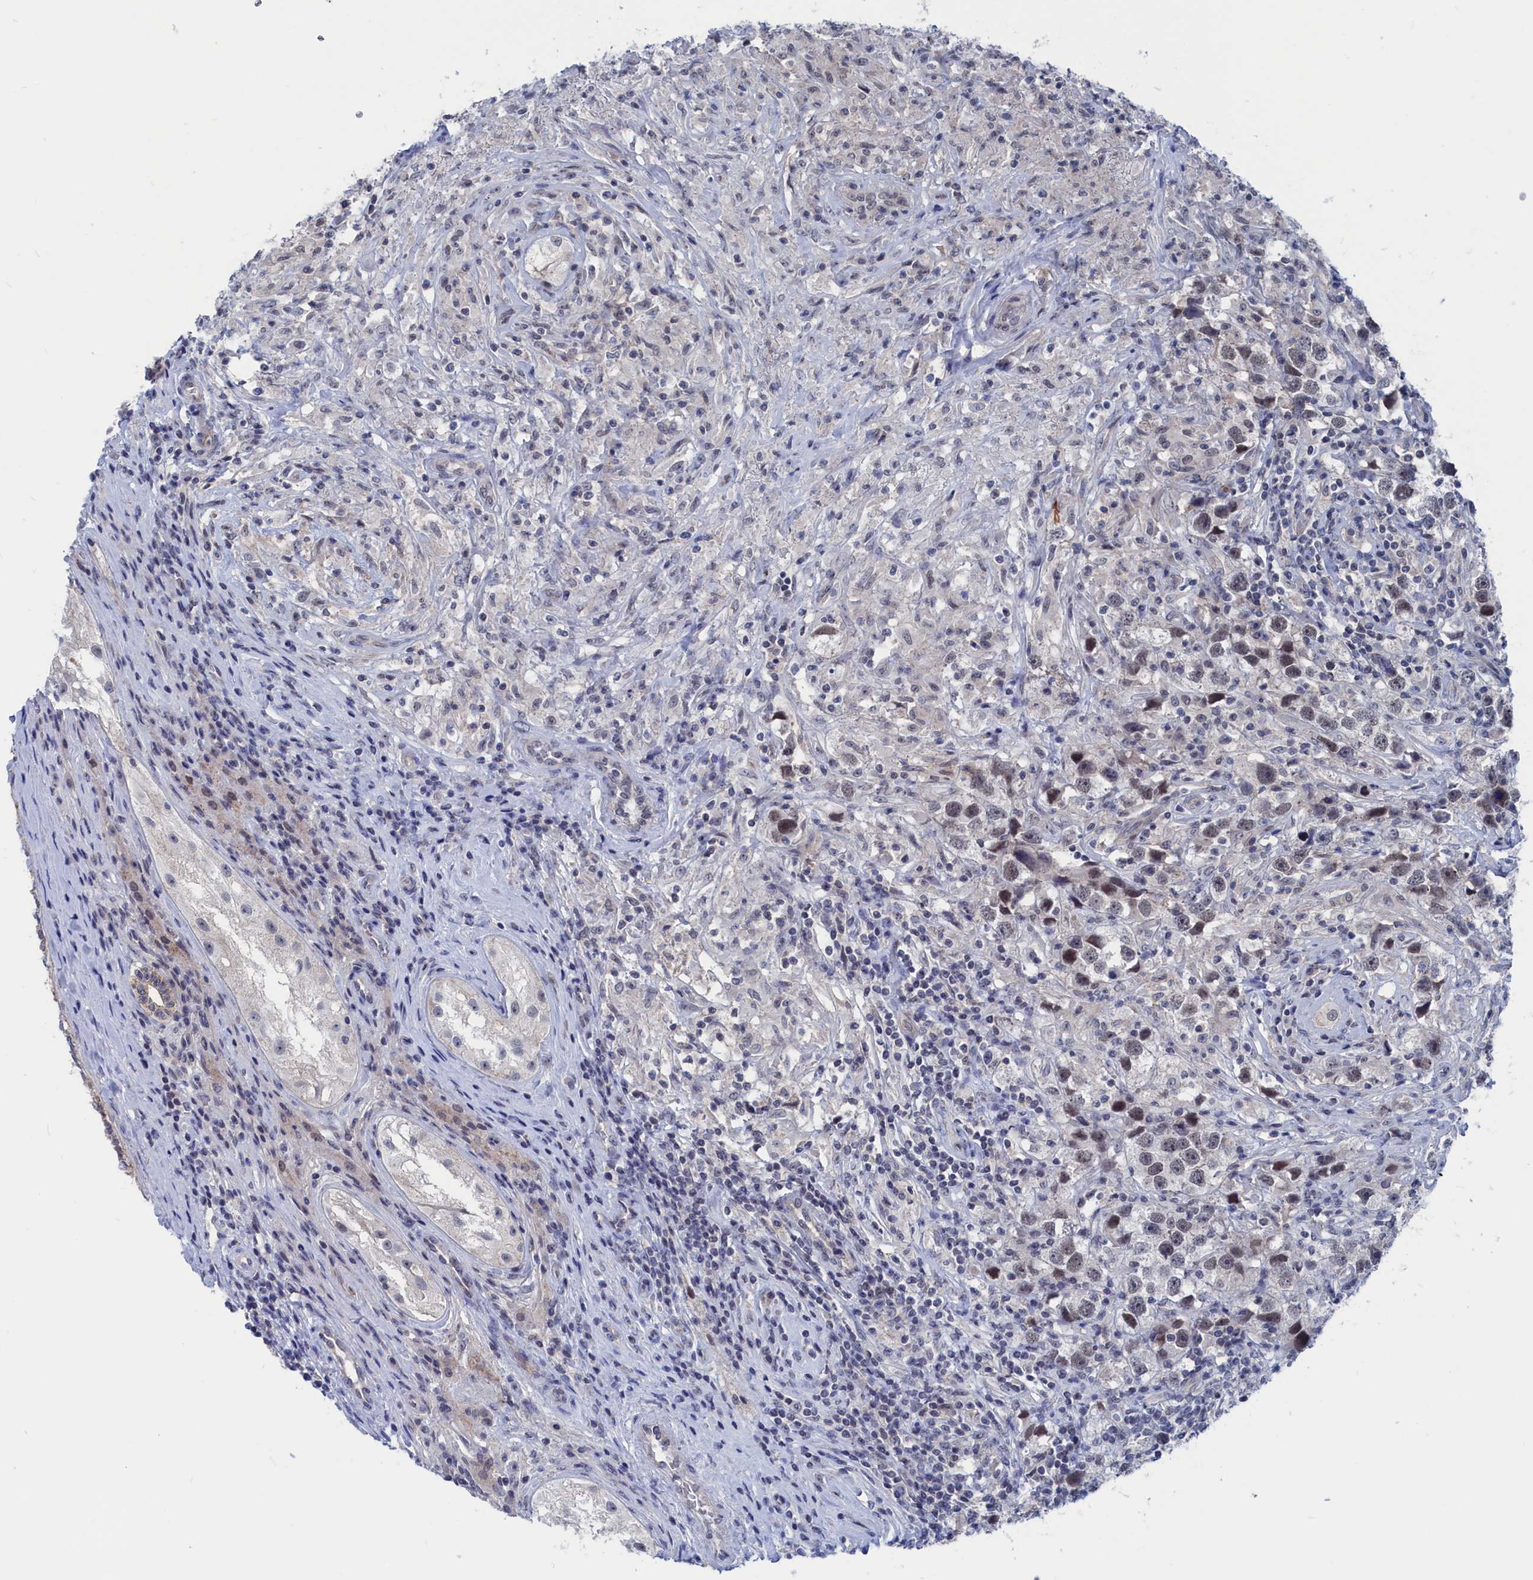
{"staining": {"intensity": "weak", "quantity": "<25%", "location": "nuclear"}, "tissue": "testis cancer", "cell_type": "Tumor cells", "image_type": "cancer", "snomed": [{"axis": "morphology", "description": "Seminoma, NOS"}, {"axis": "topography", "description": "Testis"}], "caption": "Photomicrograph shows no significant protein positivity in tumor cells of testis cancer (seminoma). (DAB (3,3'-diaminobenzidine) immunohistochemistry (IHC), high magnification).", "gene": "MARCHF3", "patient": {"sex": "male", "age": 49}}